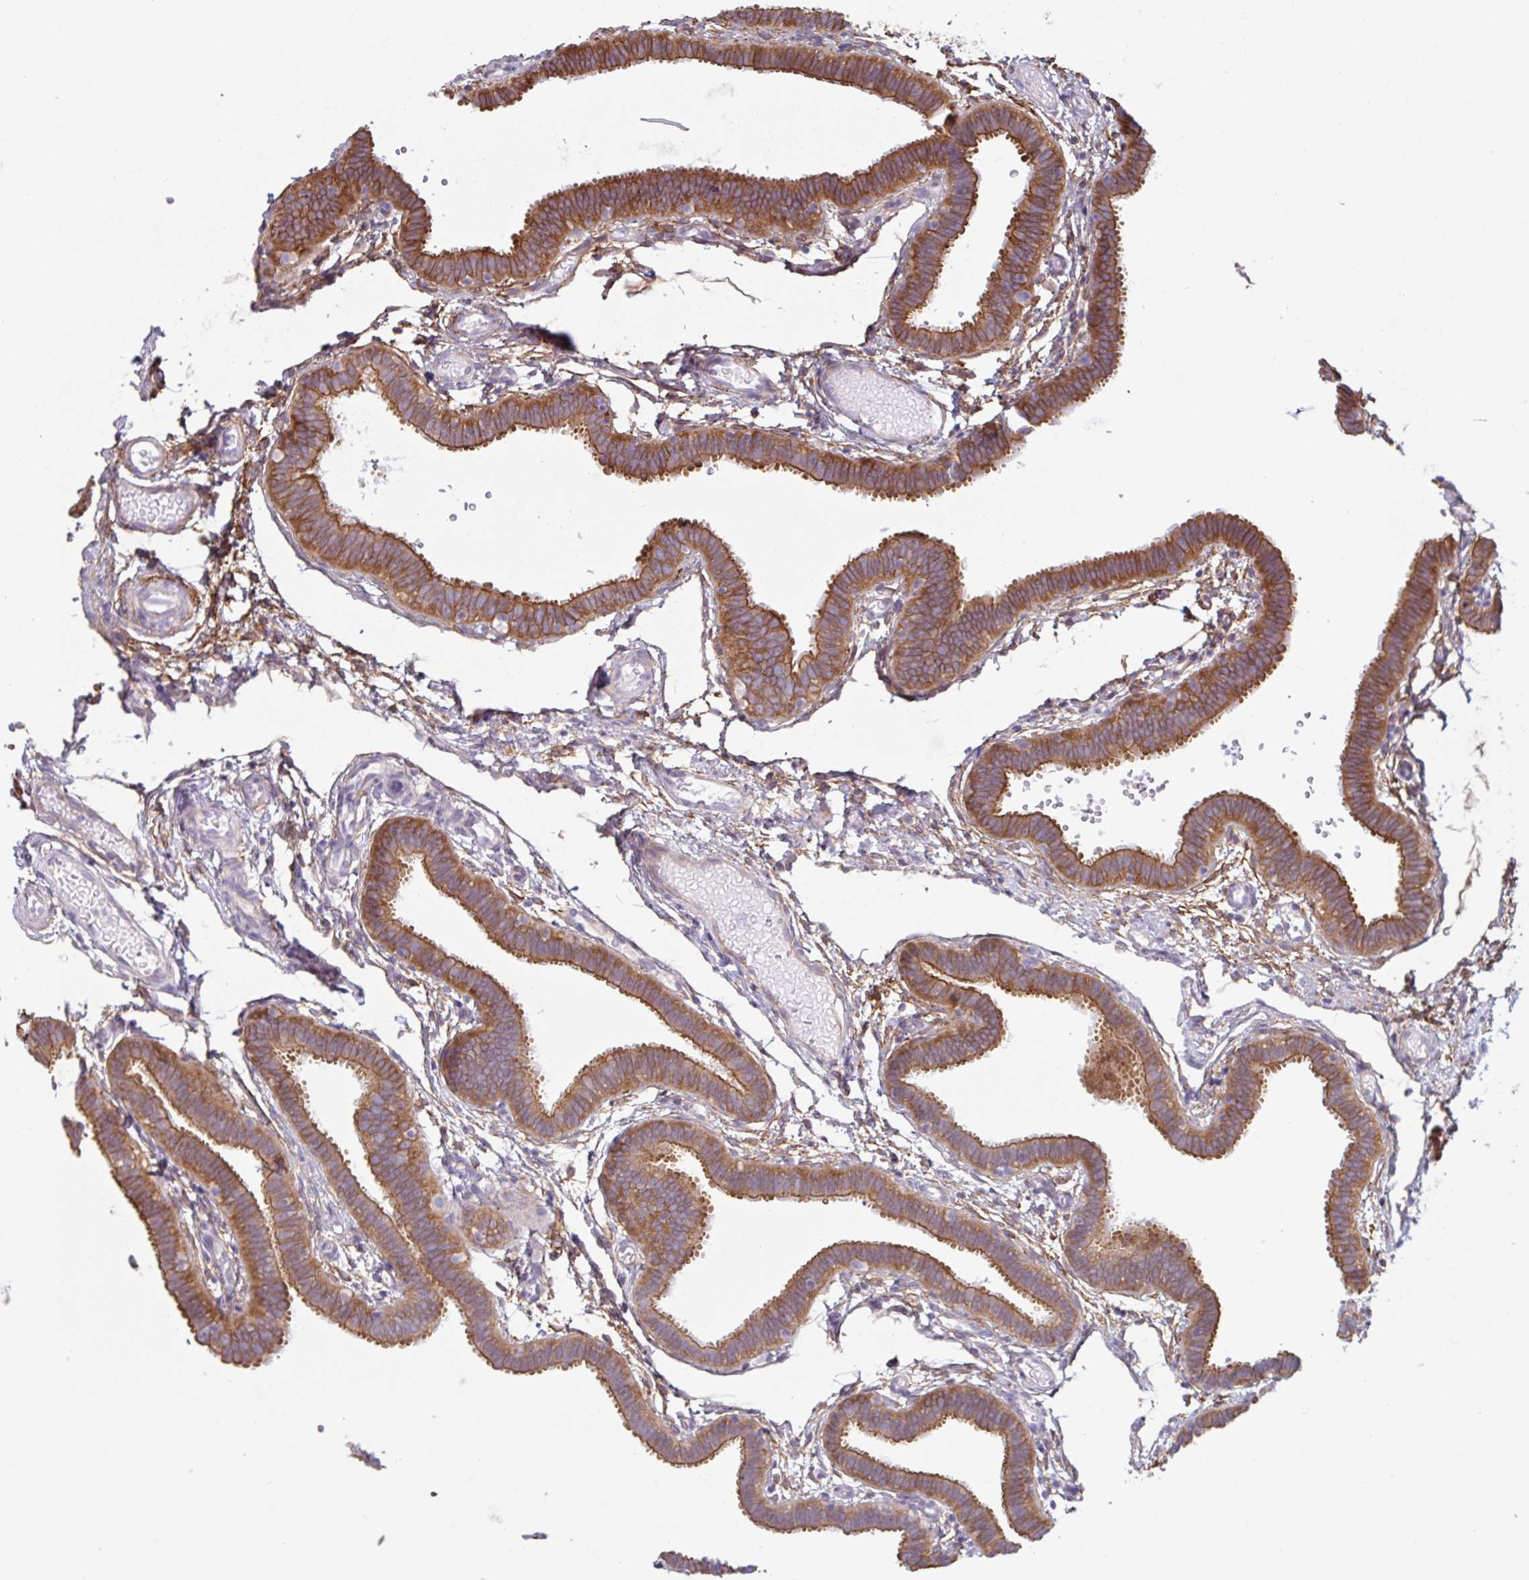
{"staining": {"intensity": "strong", "quantity": ">75%", "location": "cytoplasmic/membranous"}, "tissue": "fallopian tube", "cell_type": "Glandular cells", "image_type": "normal", "snomed": [{"axis": "morphology", "description": "Normal tissue, NOS"}, {"axis": "topography", "description": "Fallopian tube"}], "caption": "The photomicrograph shows staining of normal fallopian tube, revealing strong cytoplasmic/membranous protein staining (brown color) within glandular cells.", "gene": "MYH10", "patient": {"sex": "female", "age": 37}}